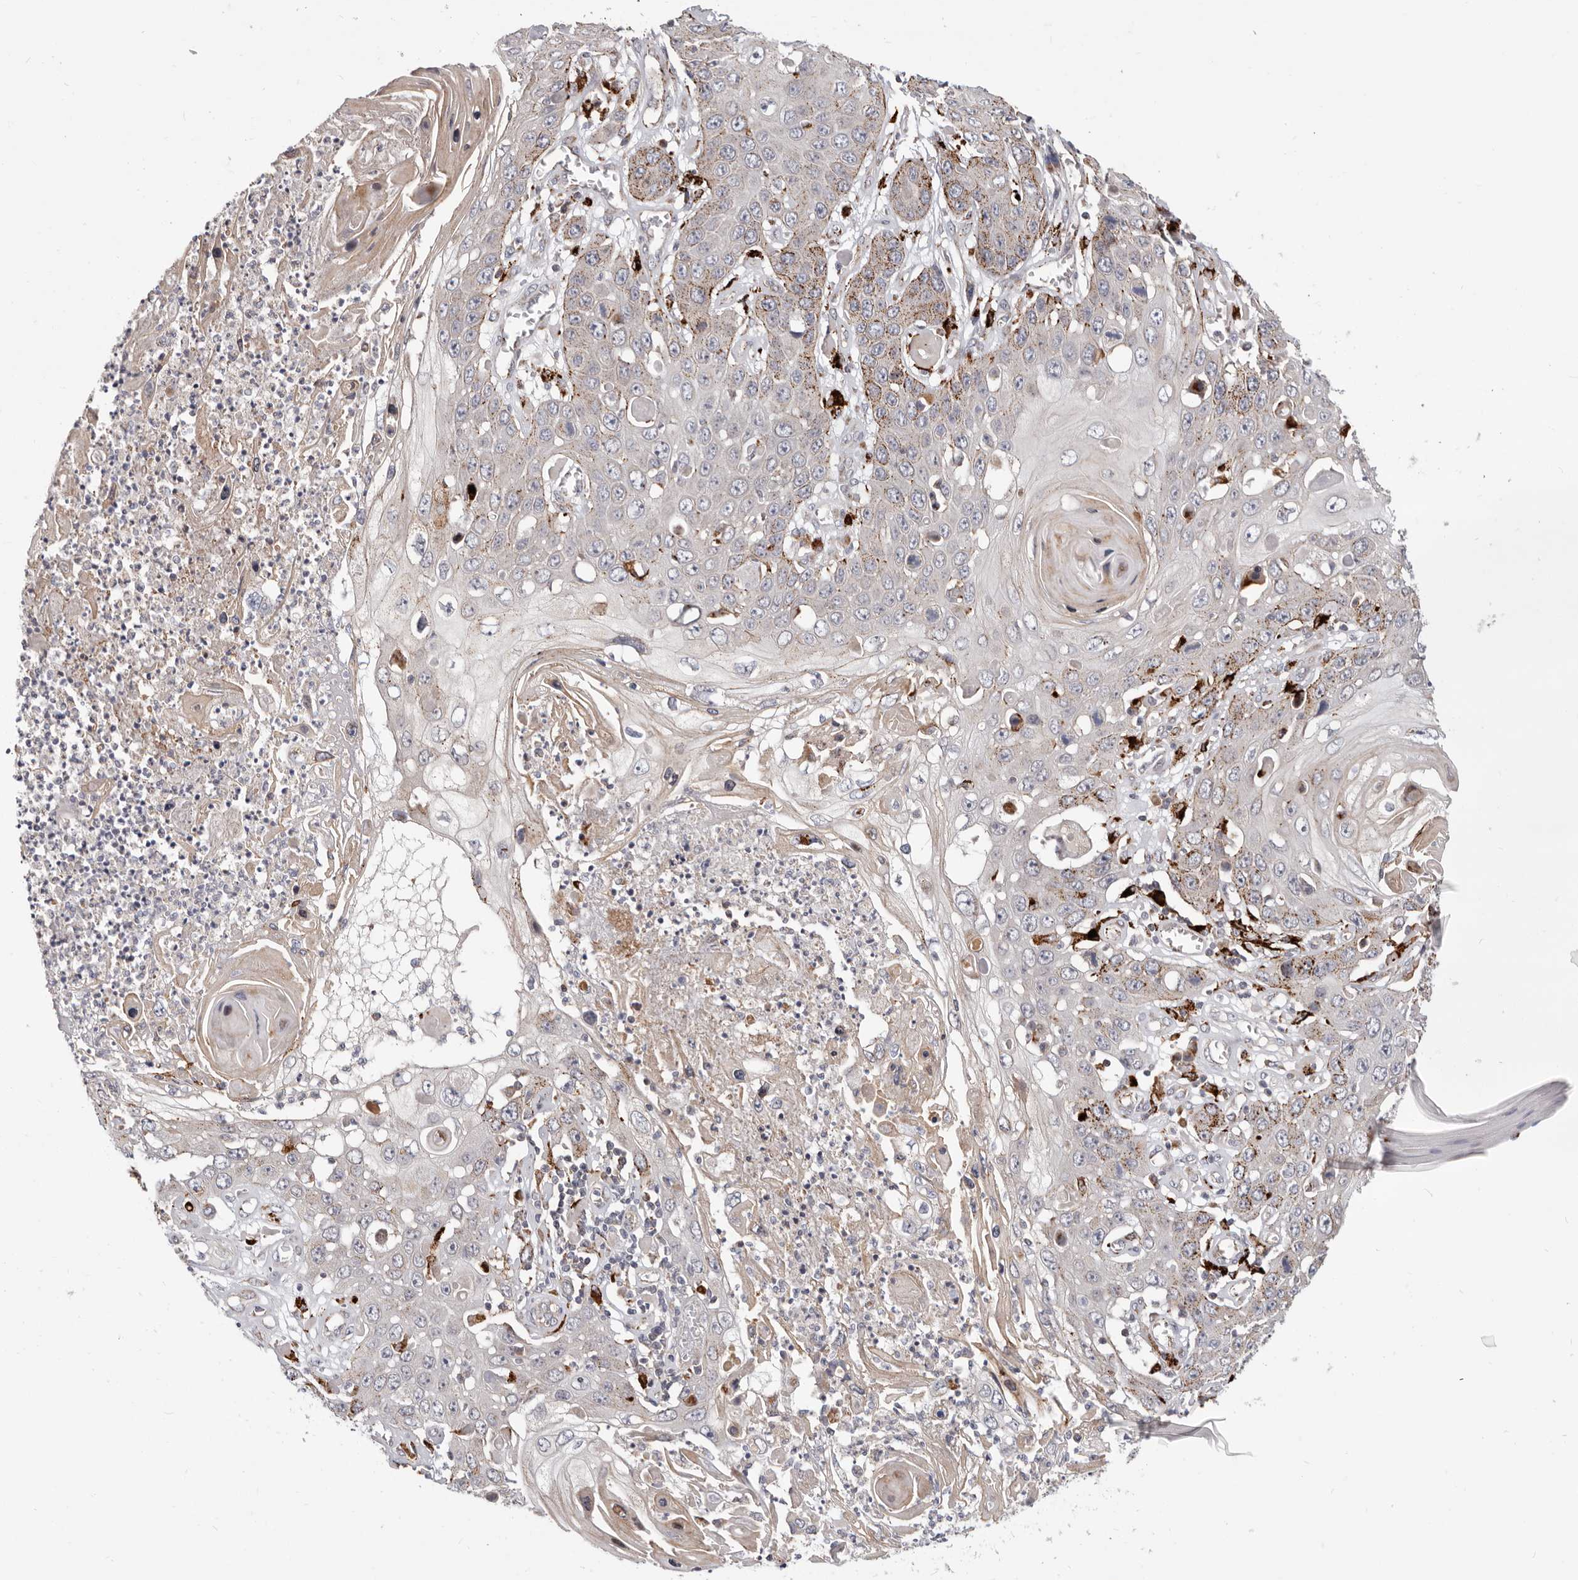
{"staining": {"intensity": "weak", "quantity": "25%-75%", "location": "cytoplasmic/membranous"}, "tissue": "skin cancer", "cell_type": "Tumor cells", "image_type": "cancer", "snomed": [{"axis": "morphology", "description": "Squamous cell carcinoma, NOS"}, {"axis": "topography", "description": "Skin"}], "caption": "This image shows skin cancer stained with immunohistochemistry to label a protein in brown. The cytoplasmic/membranous of tumor cells show weak positivity for the protein. Nuclei are counter-stained blue.", "gene": "TOR3A", "patient": {"sex": "male", "age": 55}}